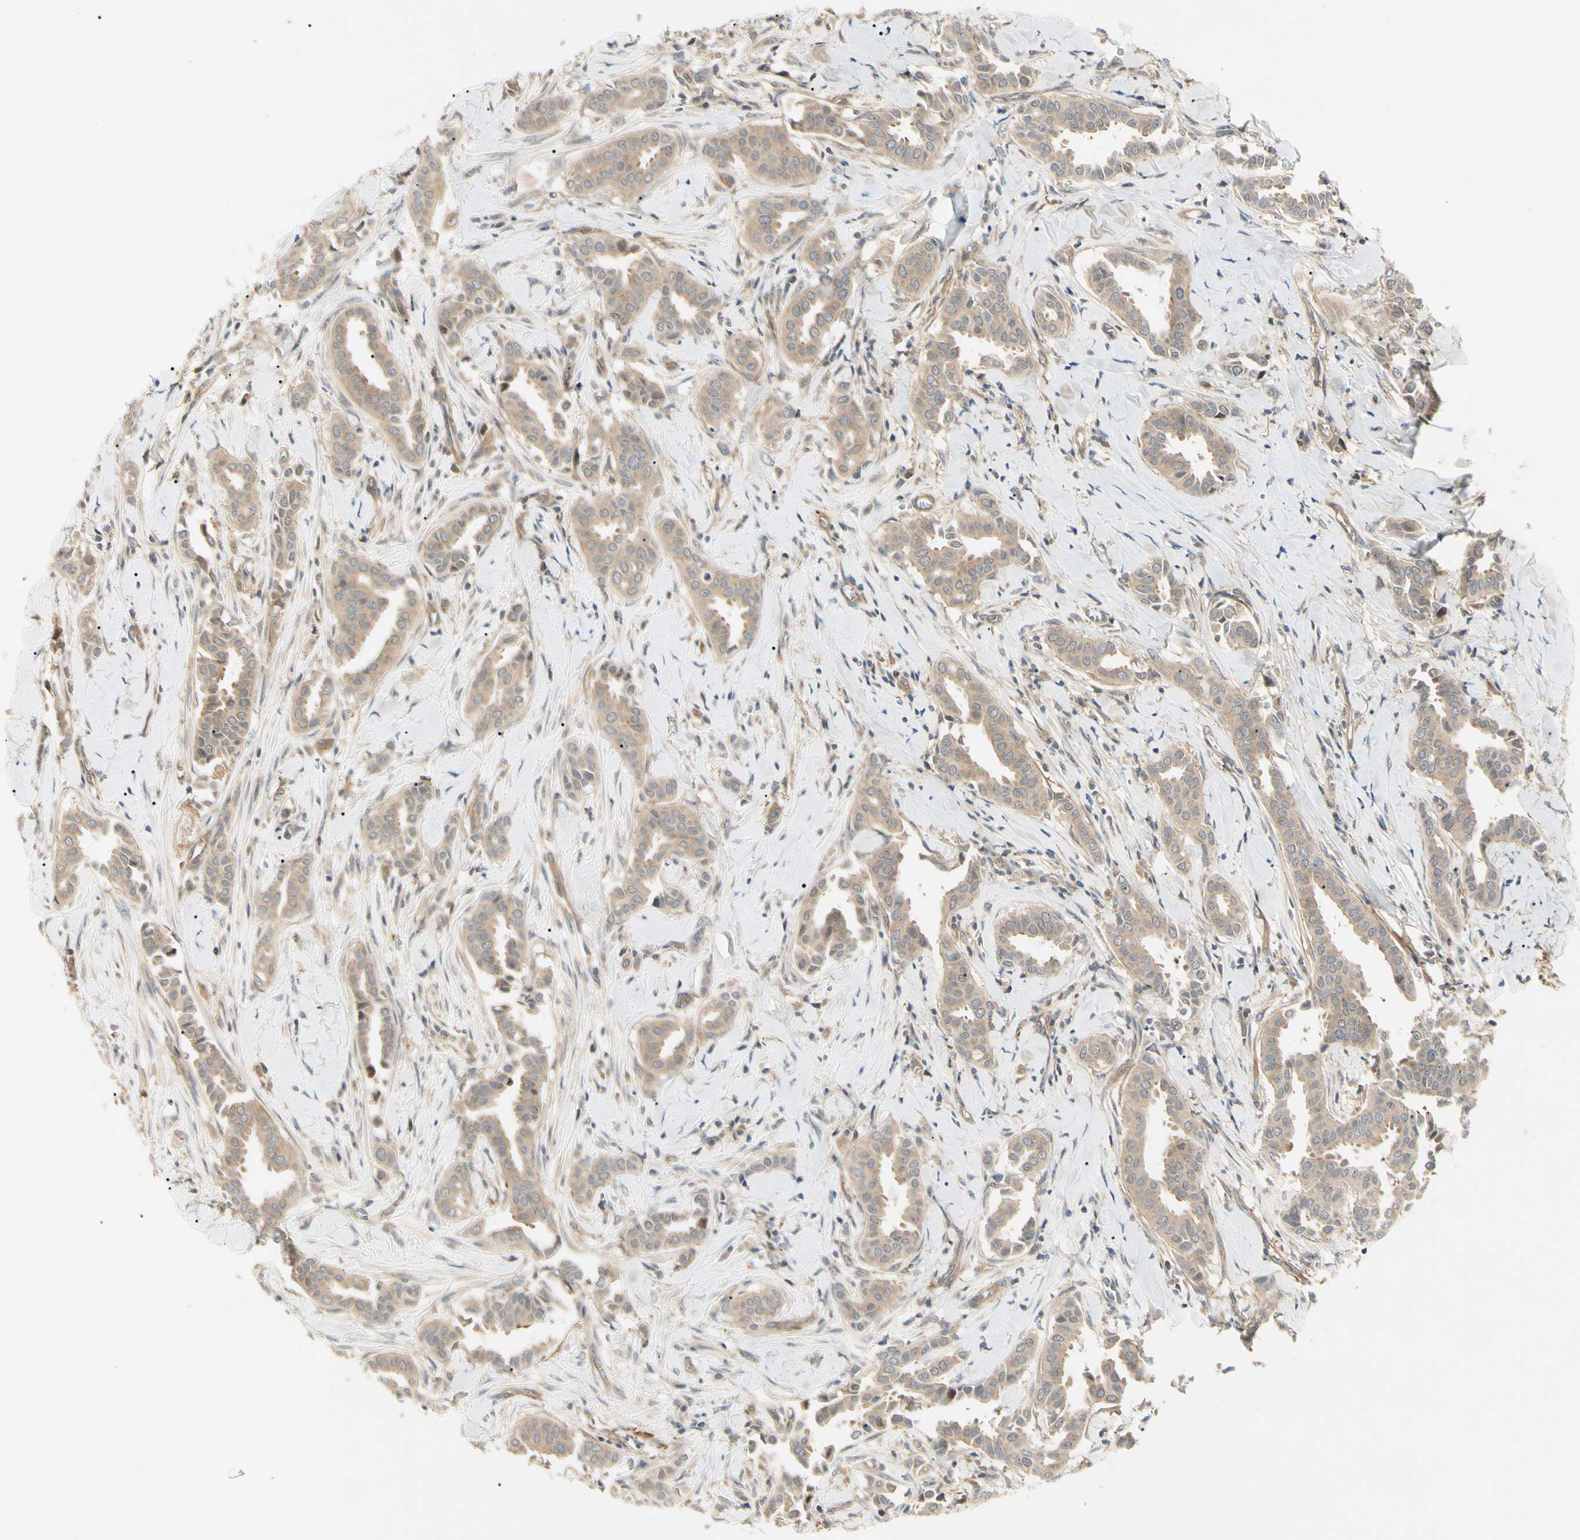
{"staining": {"intensity": "moderate", "quantity": ">75%", "location": "cytoplasmic/membranous"}, "tissue": "head and neck cancer", "cell_type": "Tumor cells", "image_type": "cancer", "snomed": [{"axis": "morphology", "description": "Adenocarcinoma, NOS"}, {"axis": "topography", "description": "Salivary gland"}, {"axis": "topography", "description": "Head-Neck"}], "caption": "Immunohistochemistry (DAB (3,3'-diaminobenzidine)) staining of human head and neck adenocarcinoma demonstrates moderate cytoplasmic/membranous protein staining in about >75% of tumor cells. (brown staining indicates protein expression, while blue staining denotes nuclei).", "gene": "F2R", "patient": {"sex": "female", "age": 59}}